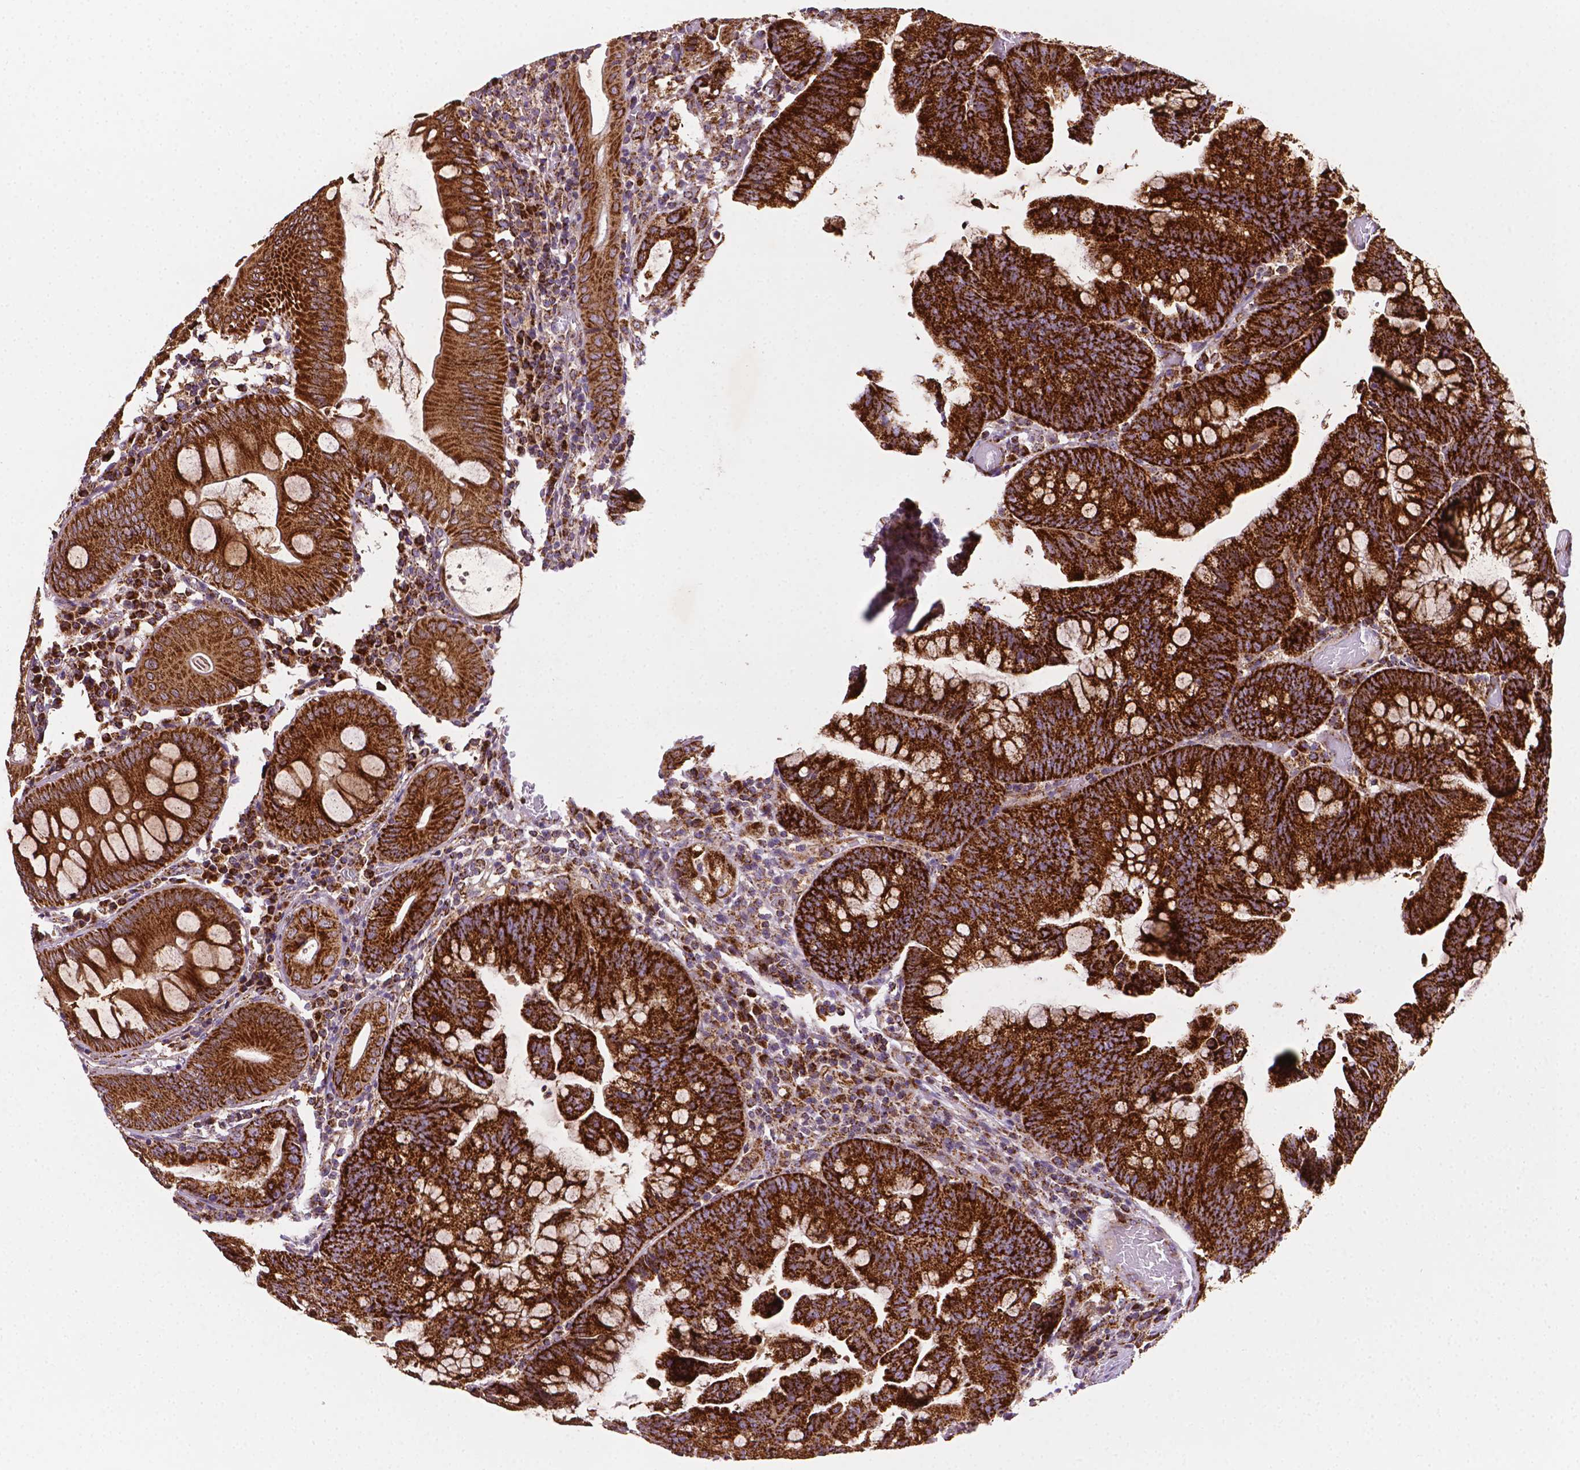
{"staining": {"intensity": "strong", "quantity": ">75%", "location": "cytoplasmic/membranous"}, "tissue": "colorectal cancer", "cell_type": "Tumor cells", "image_type": "cancer", "snomed": [{"axis": "morphology", "description": "Adenocarcinoma, NOS"}, {"axis": "topography", "description": "Colon"}], "caption": "Strong cytoplasmic/membranous staining is identified in about >75% of tumor cells in colorectal cancer.", "gene": "ILVBL", "patient": {"sex": "male", "age": 62}}